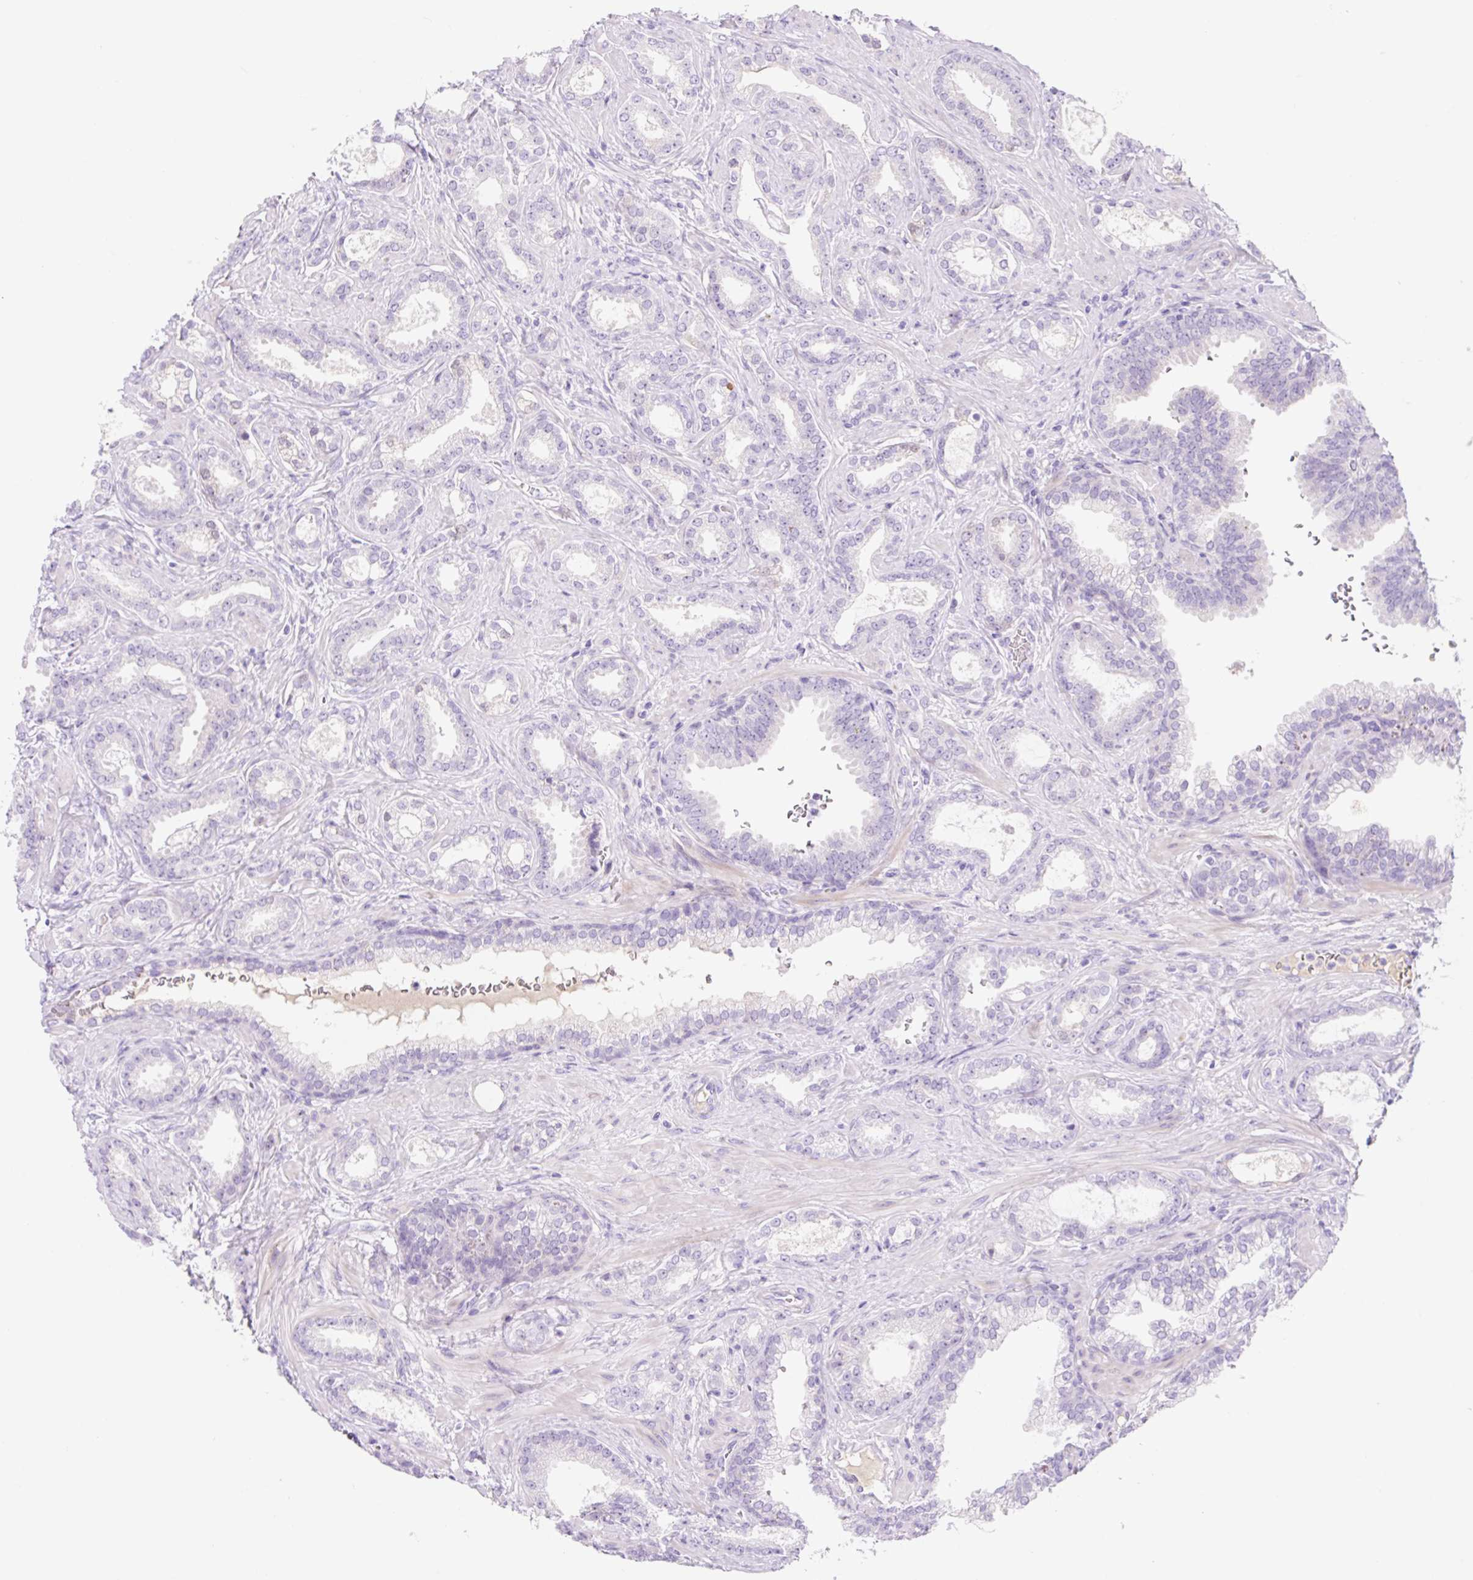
{"staining": {"intensity": "negative", "quantity": "none", "location": "none"}, "tissue": "prostate cancer", "cell_type": "Tumor cells", "image_type": "cancer", "snomed": [{"axis": "morphology", "description": "Adenocarcinoma, High grade"}, {"axis": "topography", "description": "Prostate"}], "caption": "DAB (3,3'-diaminobenzidine) immunohistochemical staining of human prostate adenocarcinoma (high-grade) shows no significant expression in tumor cells. The staining is performed using DAB brown chromogen with nuclei counter-stained in using hematoxylin.", "gene": "ZNF121", "patient": {"sex": "male", "age": 58}}